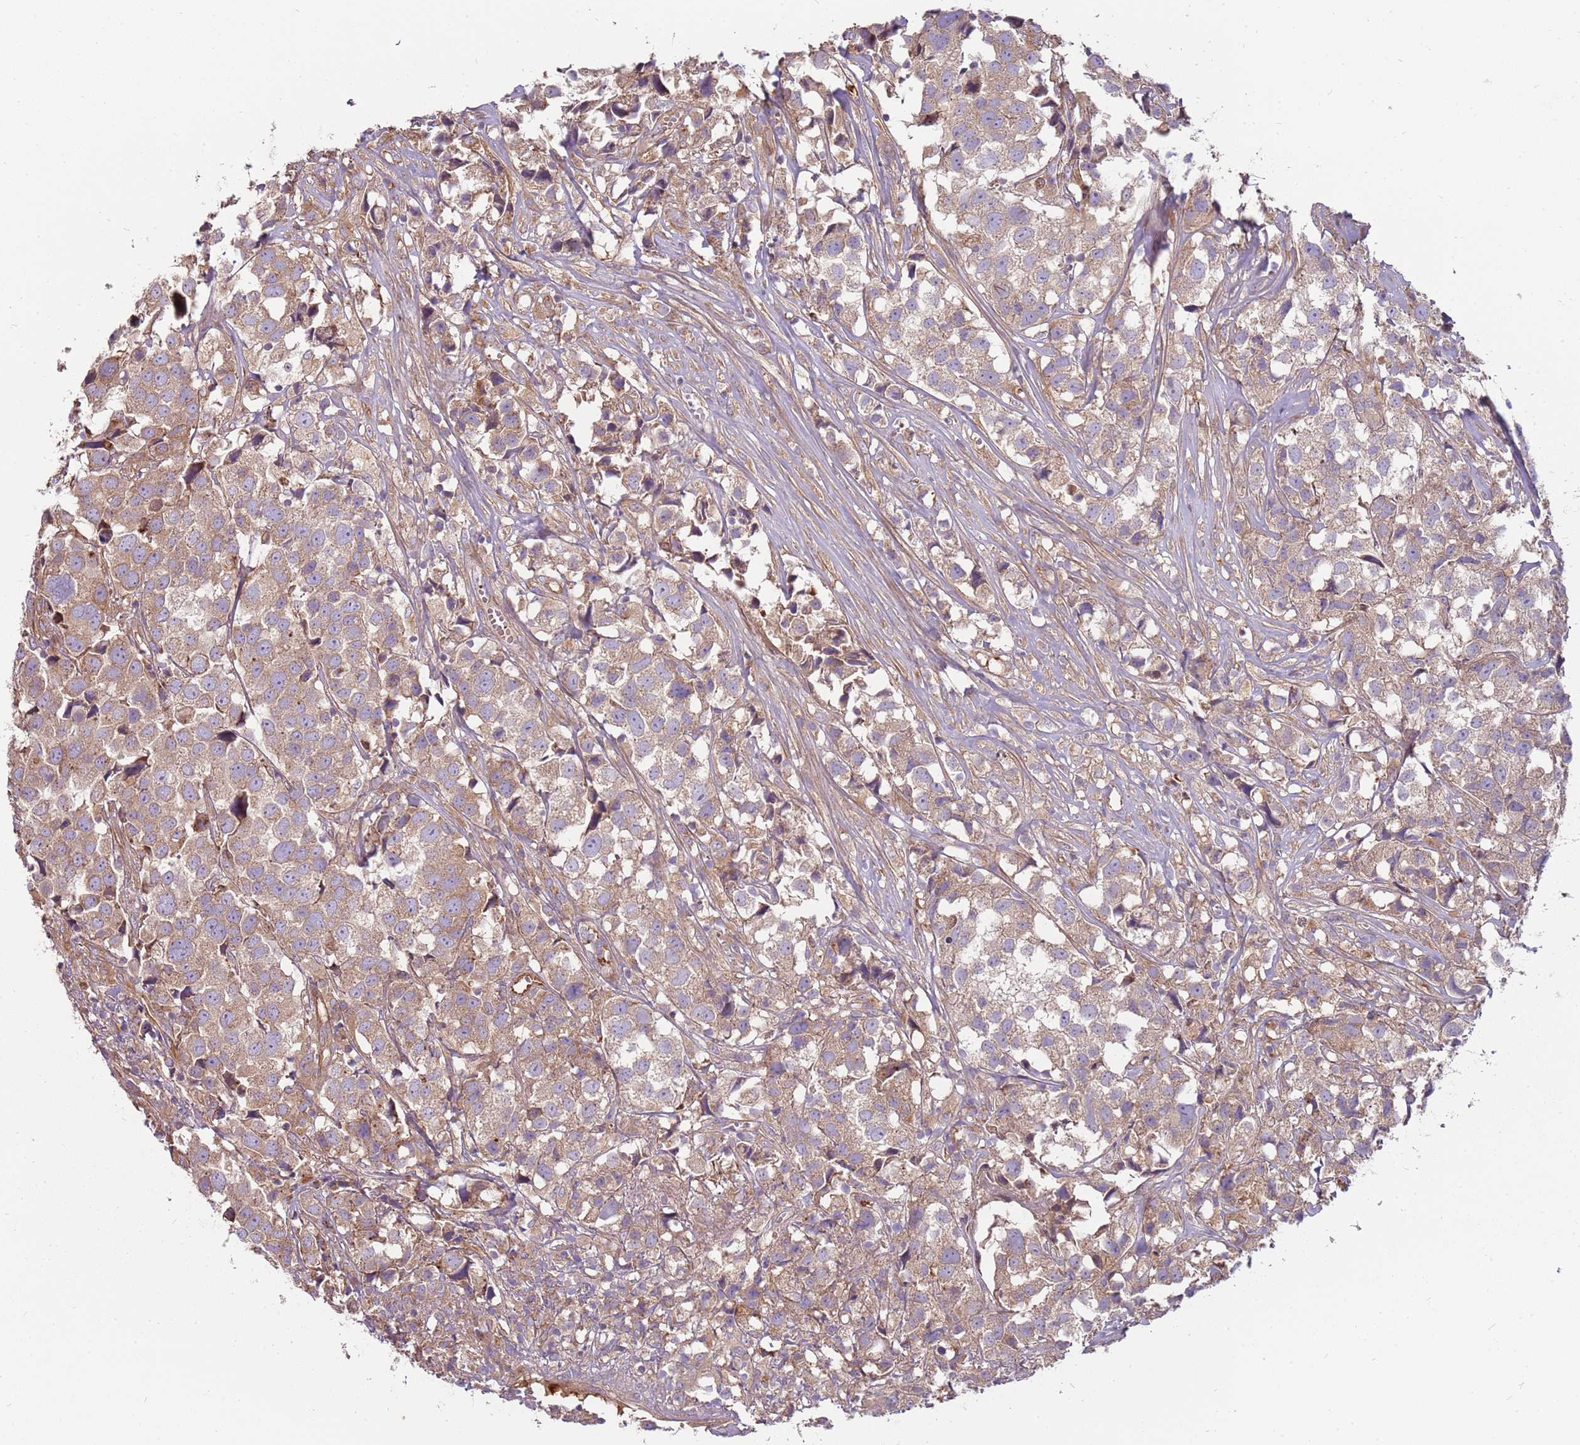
{"staining": {"intensity": "moderate", "quantity": ">75%", "location": "cytoplasmic/membranous"}, "tissue": "urothelial cancer", "cell_type": "Tumor cells", "image_type": "cancer", "snomed": [{"axis": "morphology", "description": "Urothelial carcinoma, High grade"}, {"axis": "topography", "description": "Urinary bladder"}], "caption": "Moderate cytoplasmic/membranous expression for a protein is seen in about >75% of tumor cells of urothelial cancer using immunohistochemistry (IHC).", "gene": "EMC1", "patient": {"sex": "female", "age": 75}}